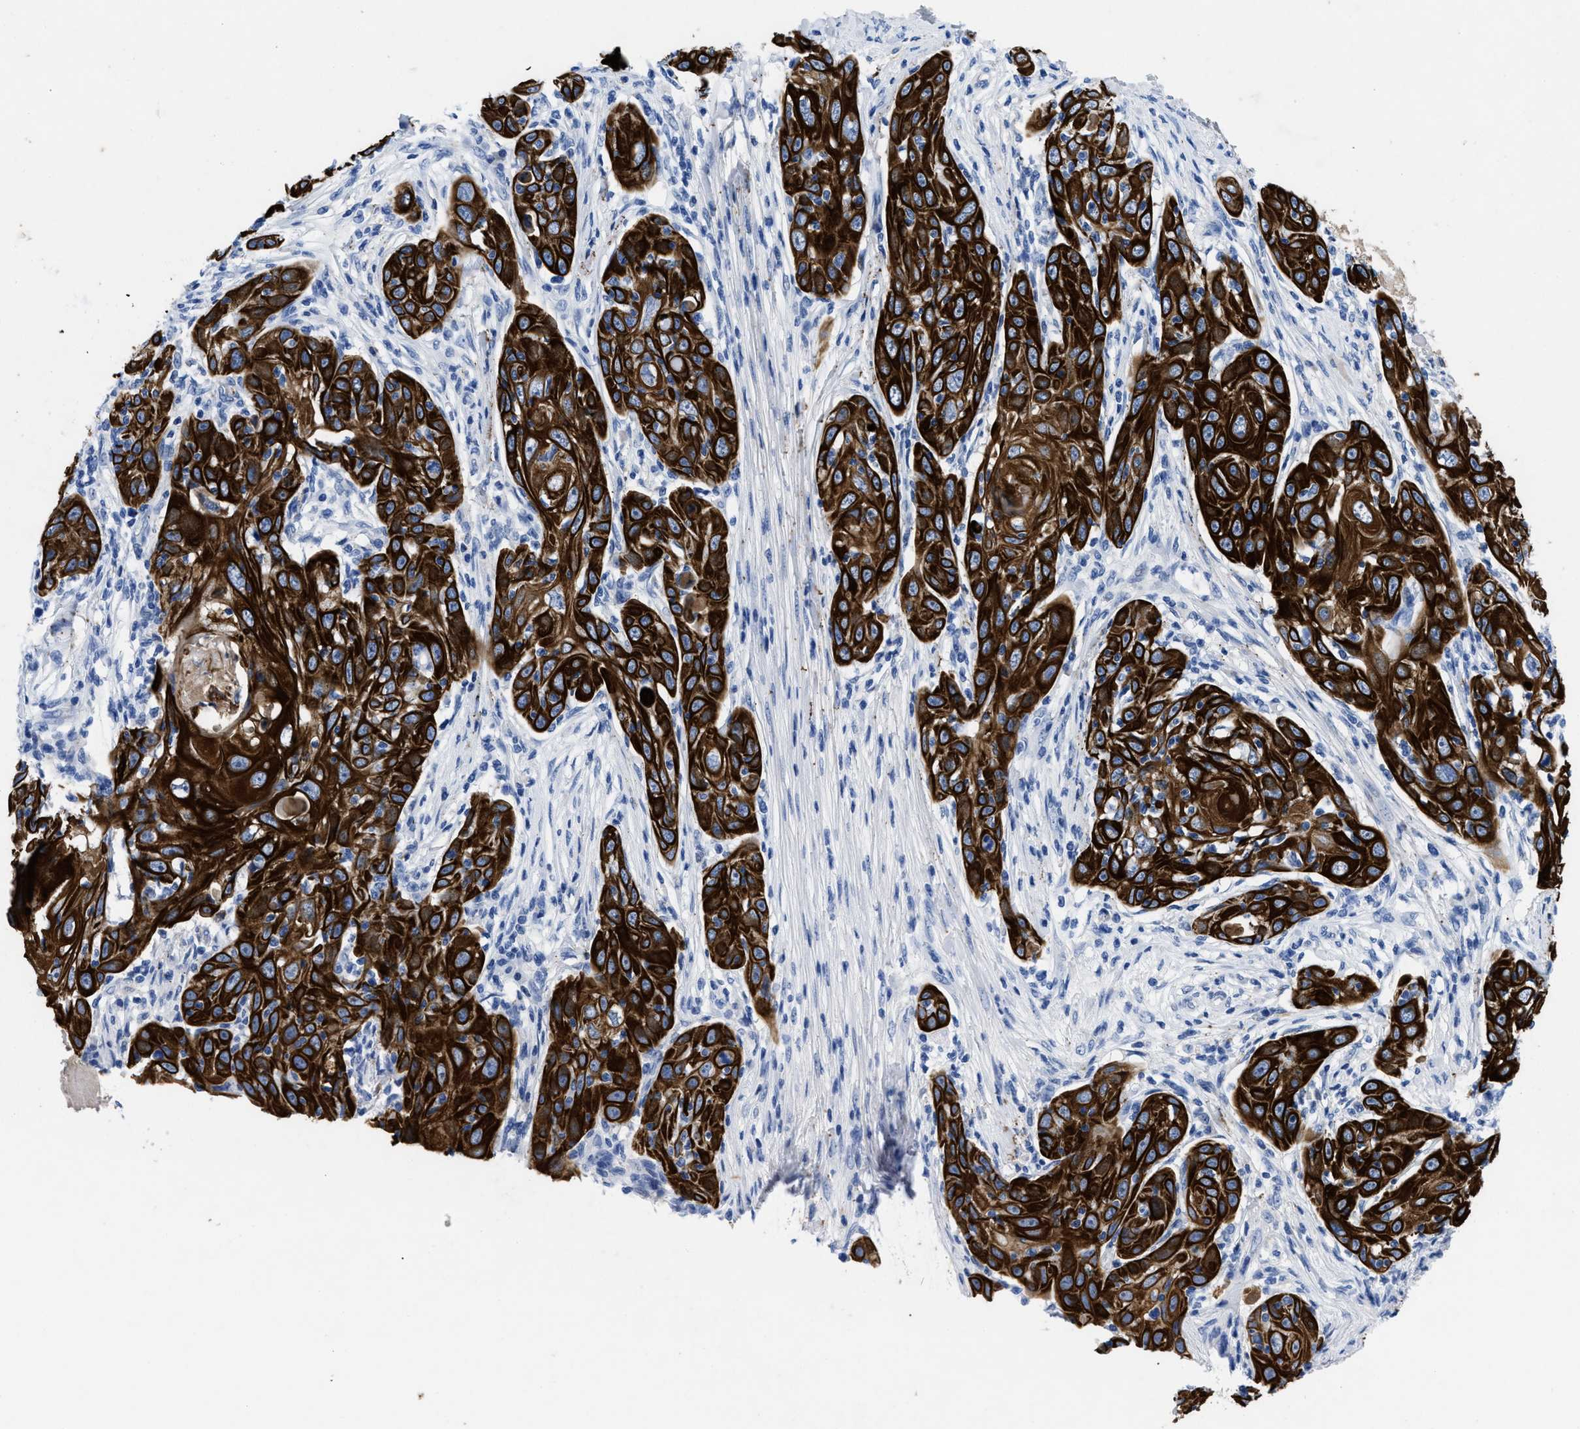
{"staining": {"intensity": "strong", "quantity": ">75%", "location": "cytoplasmic/membranous"}, "tissue": "skin cancer", "cell_type": "Tumor cells", "image_type": "cancer", "snomed": [{"axis": "morphology", "description": "Squamous cell carcinoma, NOS"}, {"axis": "topography", "description": "Skin"}], "caption": "Squamous cell carcinoma (skin) was stained to show a protein in brown. There is high levels of strong cytoplasmic/membranous positivity in about >75% of tumor cells.", "gene": "TMEM68", "patient": {"sex": "female", "age": 88}}